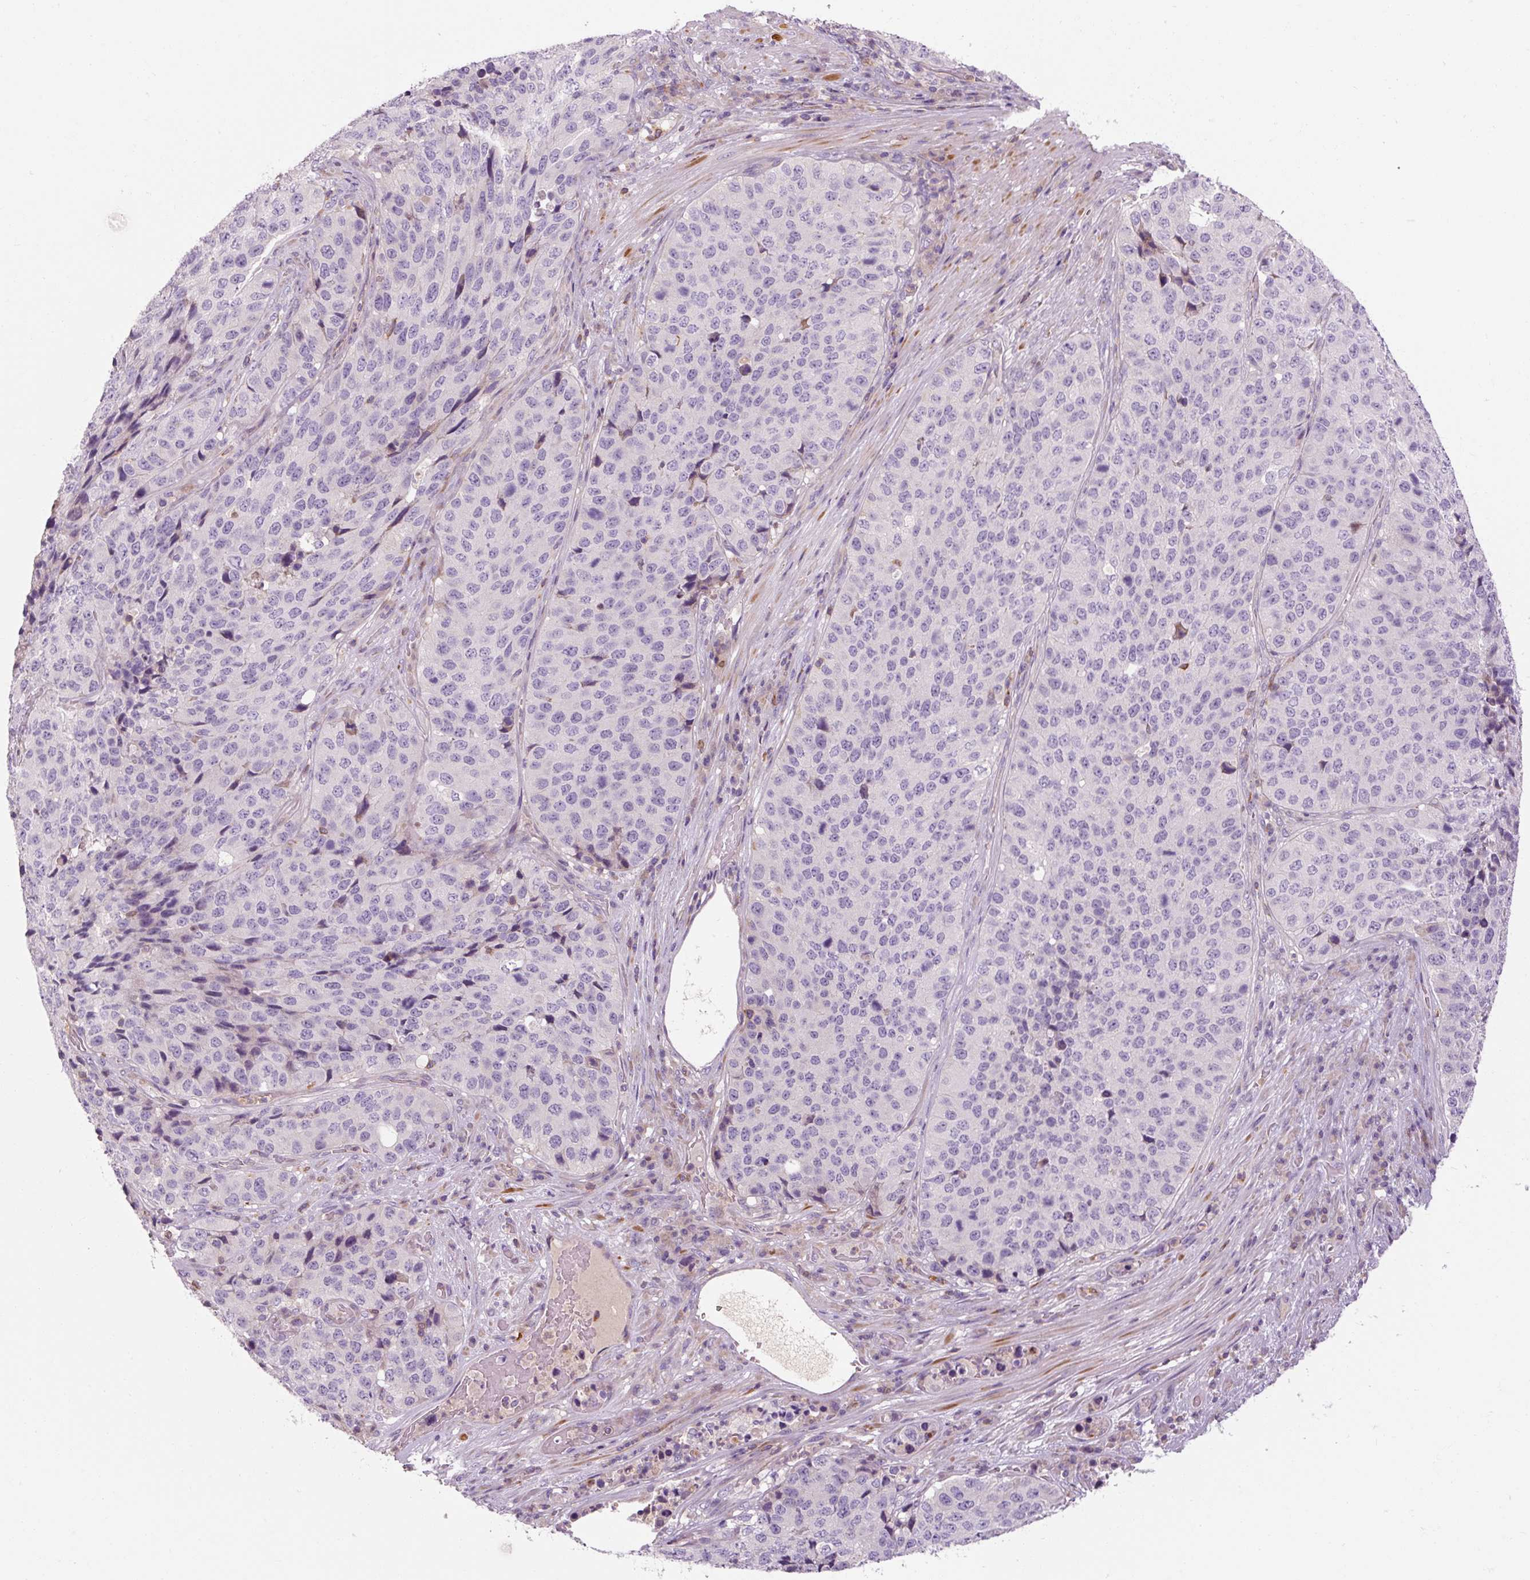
{"staining": {"intensity": "negative", "quantity": "none", "location": "none"}, "tissue": "stomach cancer", "cell_type": "Tumor cells", "image_type": "cancer", "snomed": [{"axis": "morphology", "description": "Adenocarcinoma, NOS"}, {"axis": "topography", "description": "Stomach"}], "caption": "IHC micrograph of human stomach cancer stained for a protein (brown), which exhibits no staining in tumor cells.", "gene": "TIGD2", "patient": {"sex": "male", "age": 71}}